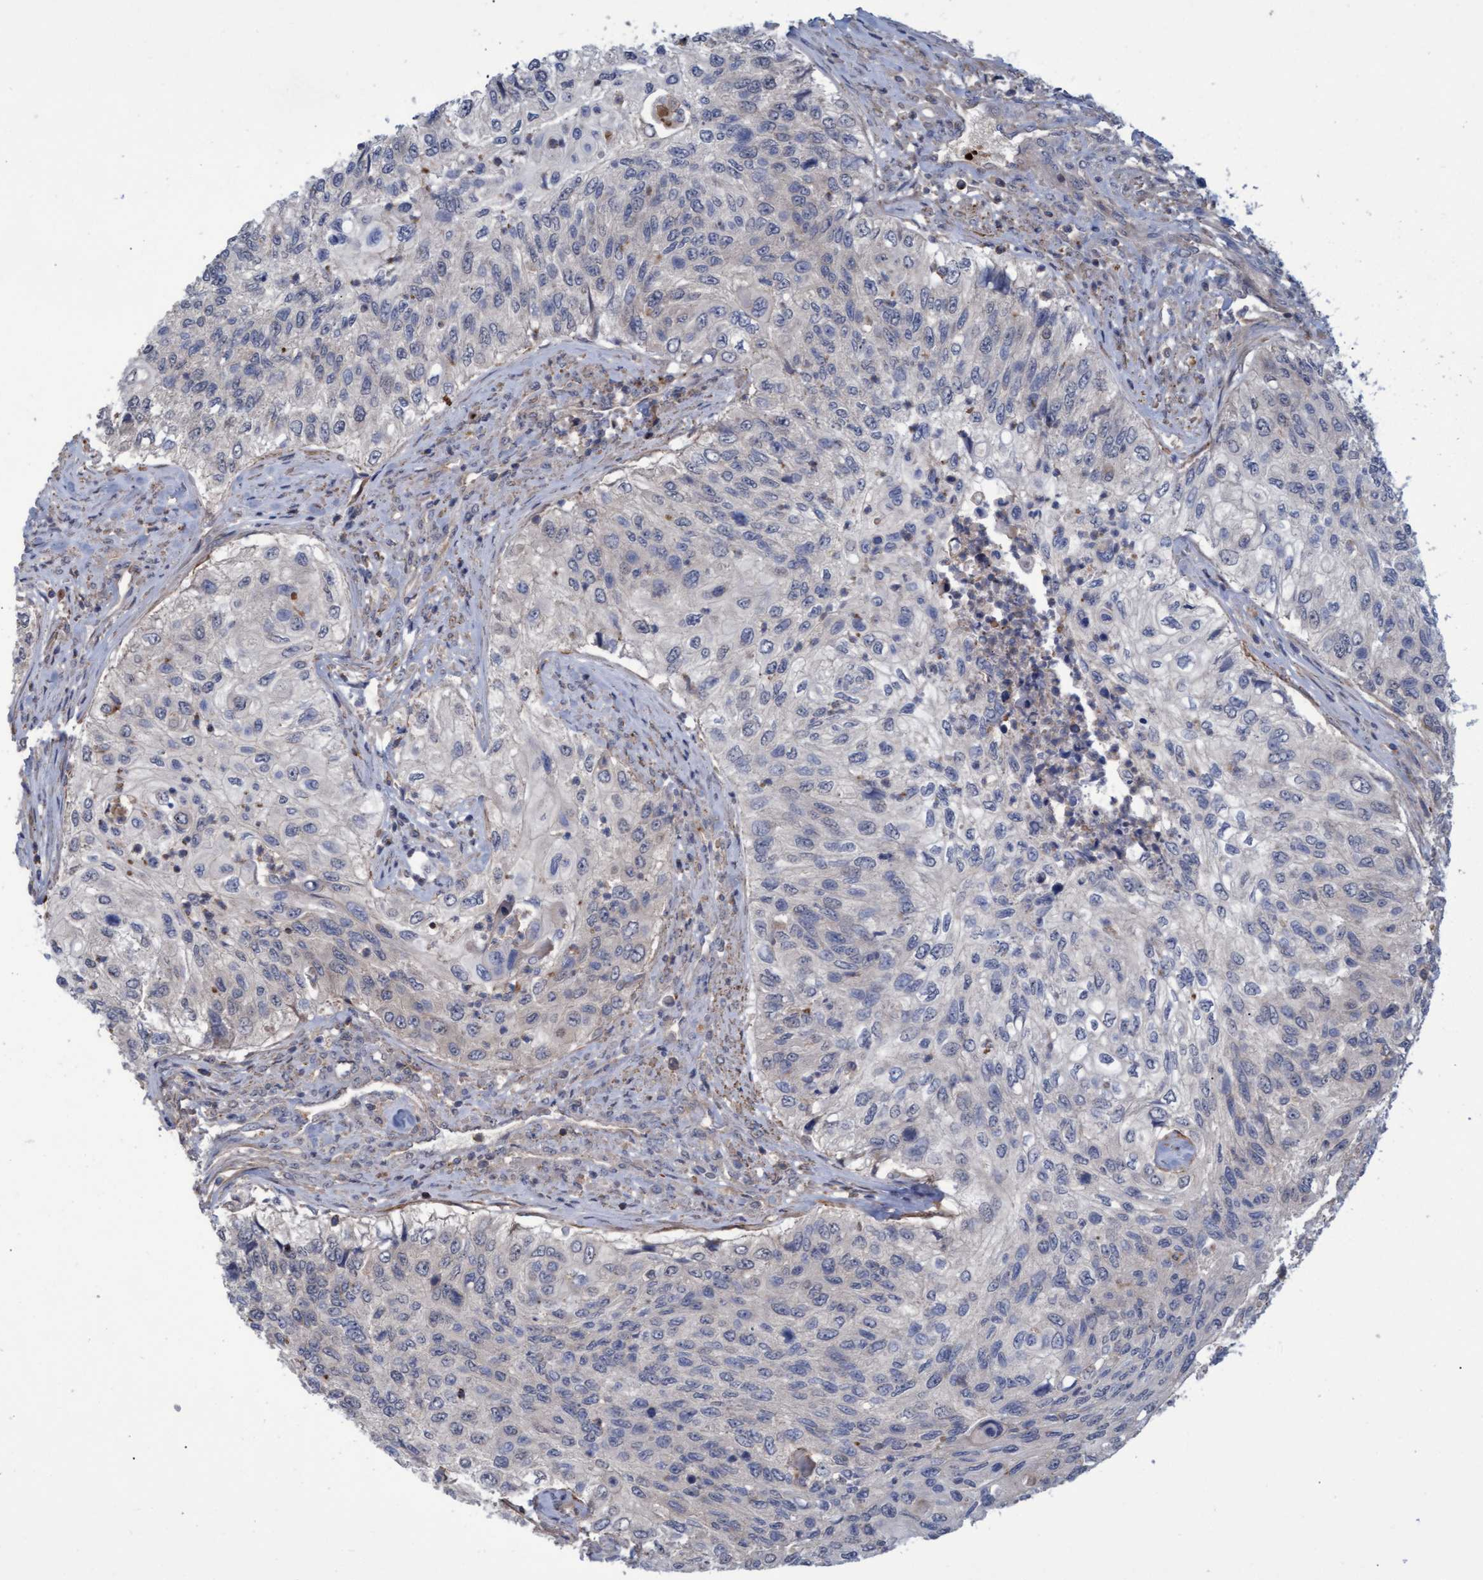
{"staining": {"intensity": "negative", "quantity": "none", "location": "none"}, "tissue": "urothelial cancer", "cell_type": "Tumor cells", "image_type": "cancer", "snomed": [{"axis": "morphology", "description": "Urothelial carcinoma, High grade"}, {"axis": "topography", "description": "Urinary bladder"}], "caption": "The photomicrograph exhibits no significant expression in tumor cells of urothelial cancer.", "gene": "NAA15", "patient": {"sex": "female", "age": 60}}